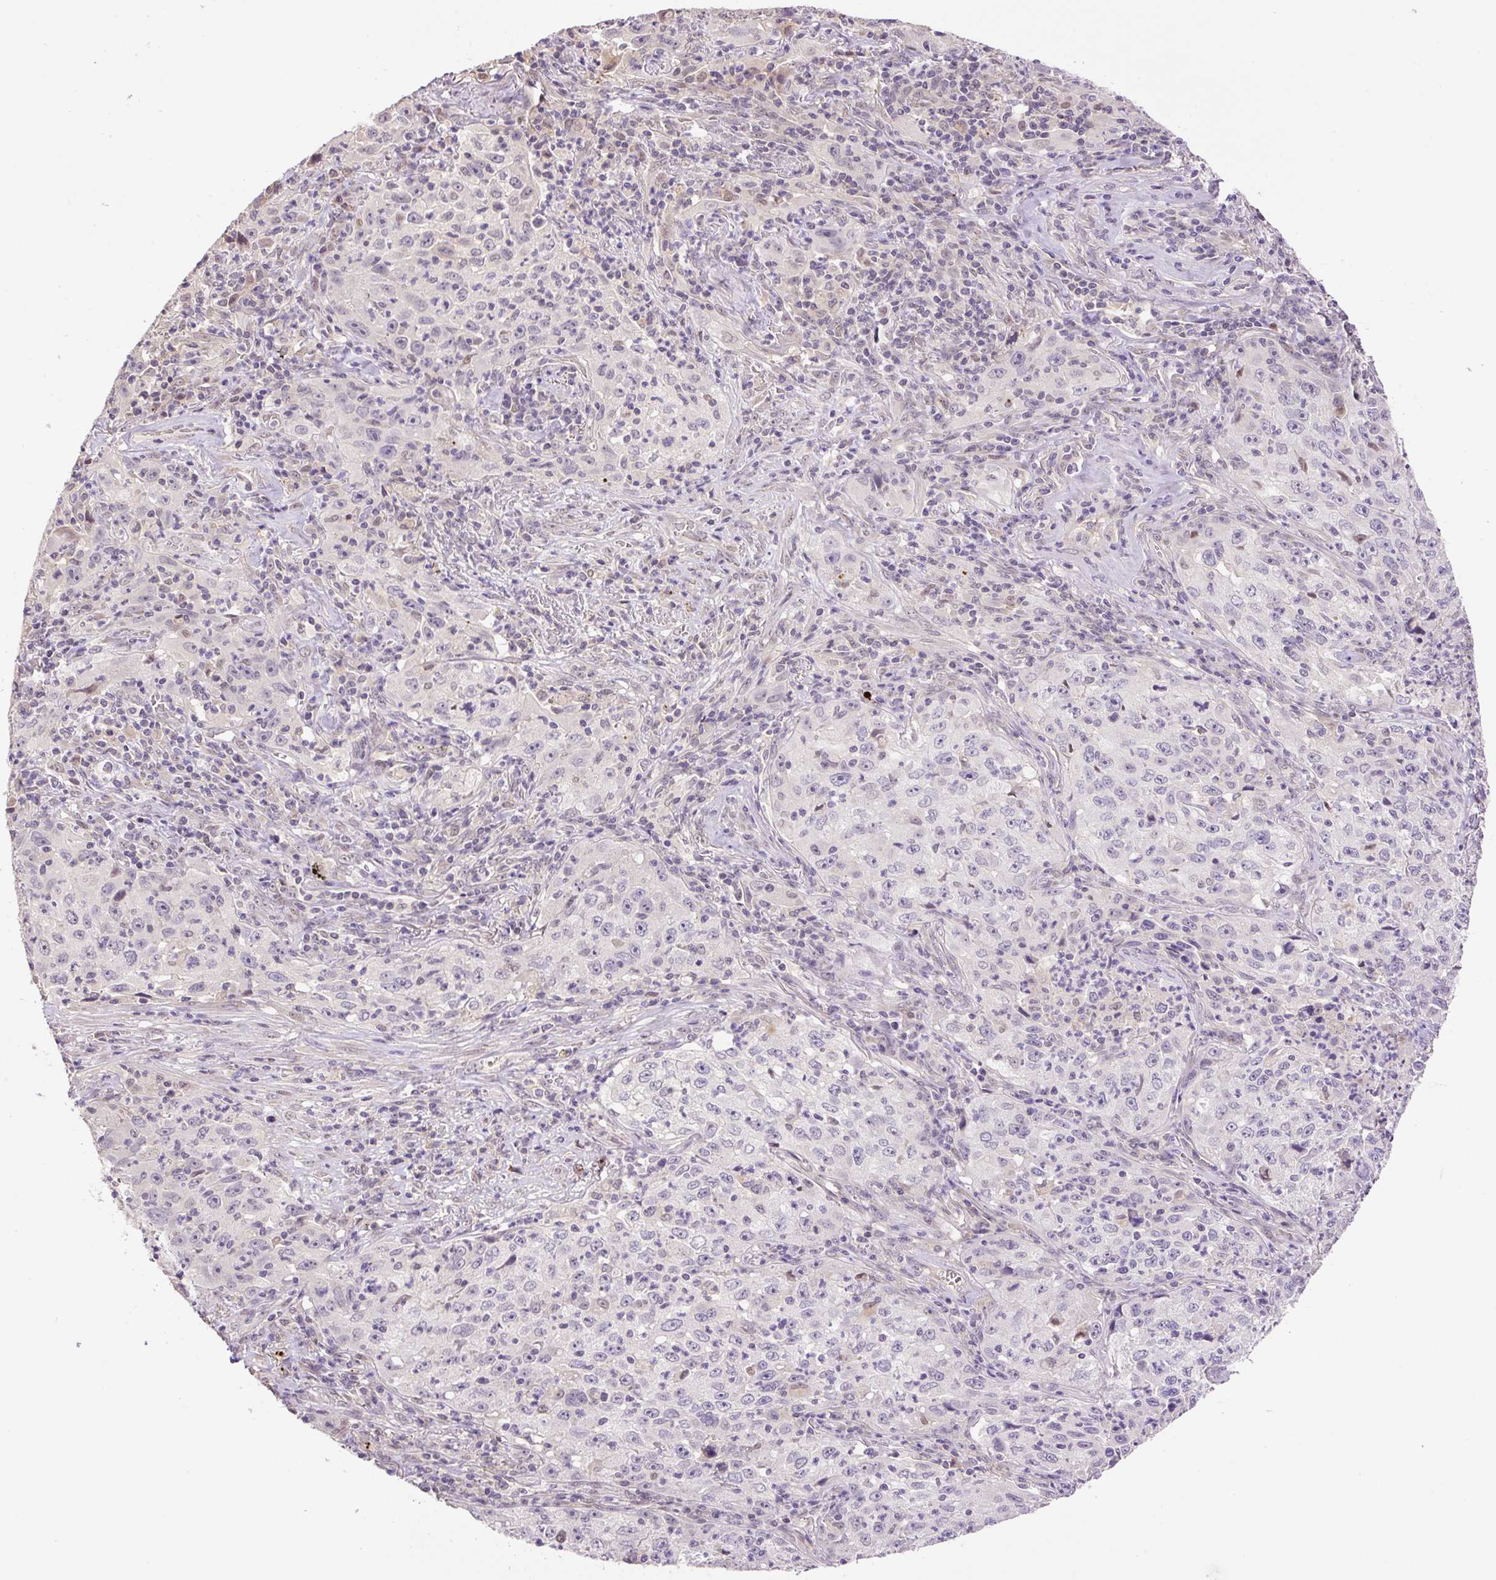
{"staining": {"intensity": "negative", "quantity": "none", "location": "none"}, "tissue": "lung cancer", "cell_type": "Tumor cells", "image_type": "cancer", "snomed": [{"axis": "morphology", "description": "Squamous cell carcinoma, NOS"}, {"axis": "topography", "description": "Lung"}], "caption": "Photomicrograph shows no significant protein staining in tumor cells of squamous cell carcinoma (lung).", "gene": "HABP4", "patient": {"sex": "male", "age": 71}}